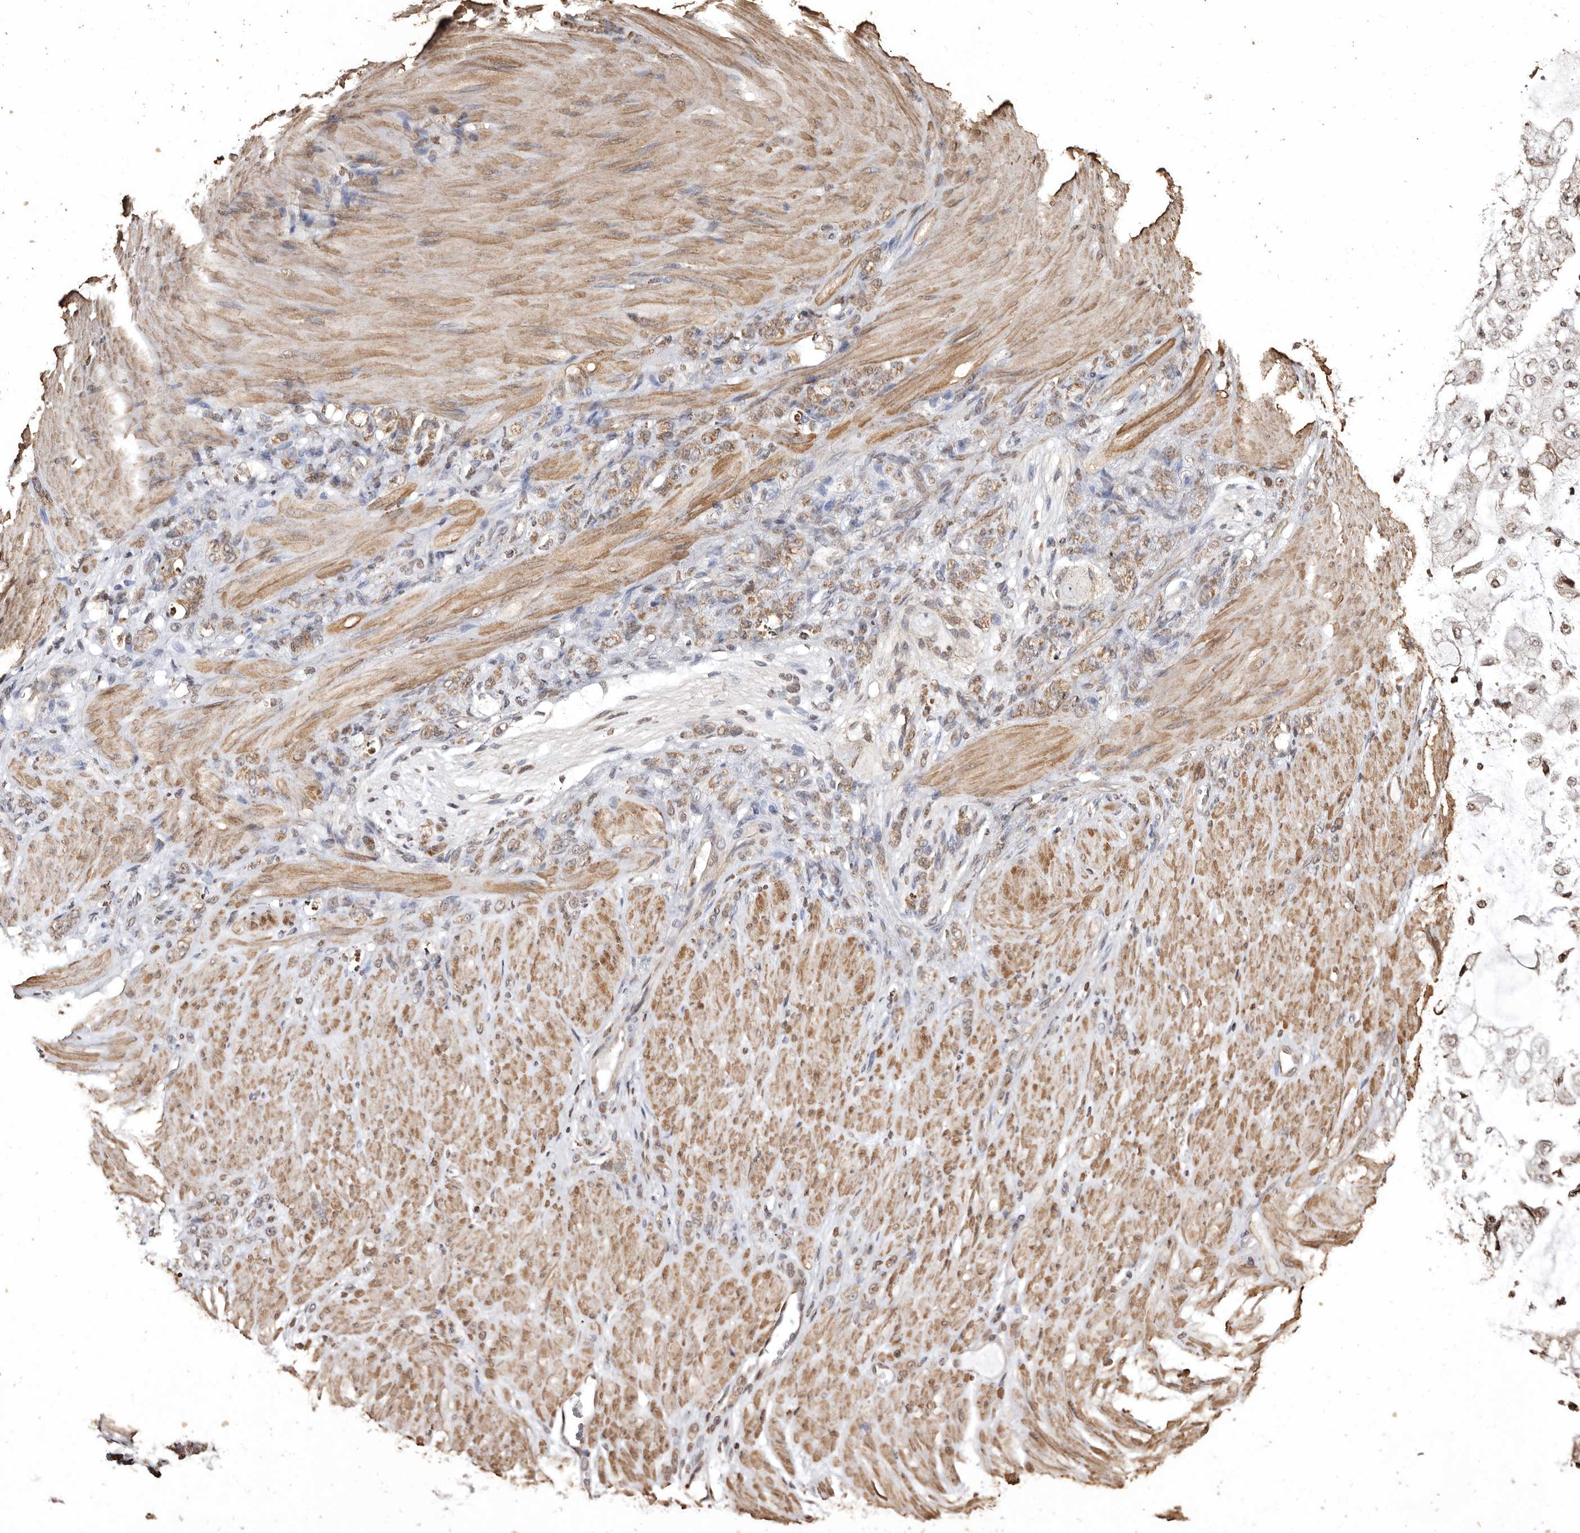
{"staining": {"intensity": "weak", "quantity": ">75%", "location": "cytoplasmic/membranous"}, "tissue": "stomach cancer", "cell_type": "Tumor cells", "image_type": "cancer", "snomed": [{"axis": "morphology", "description": "Normal tissue, NOS"}, {"axis": "morphology", "description": "Adenocarcinoma, NOS"}, {"axis": "topography", "description": "Stomach"}], "caption": "Human stomach cancer stained for a protein (brown) displays weak cytoplasmic/membranous positive positivity in about >75% of tumor cells.", "gene": "CCDC190", "patient": {"sex": "male", "age": 82}}